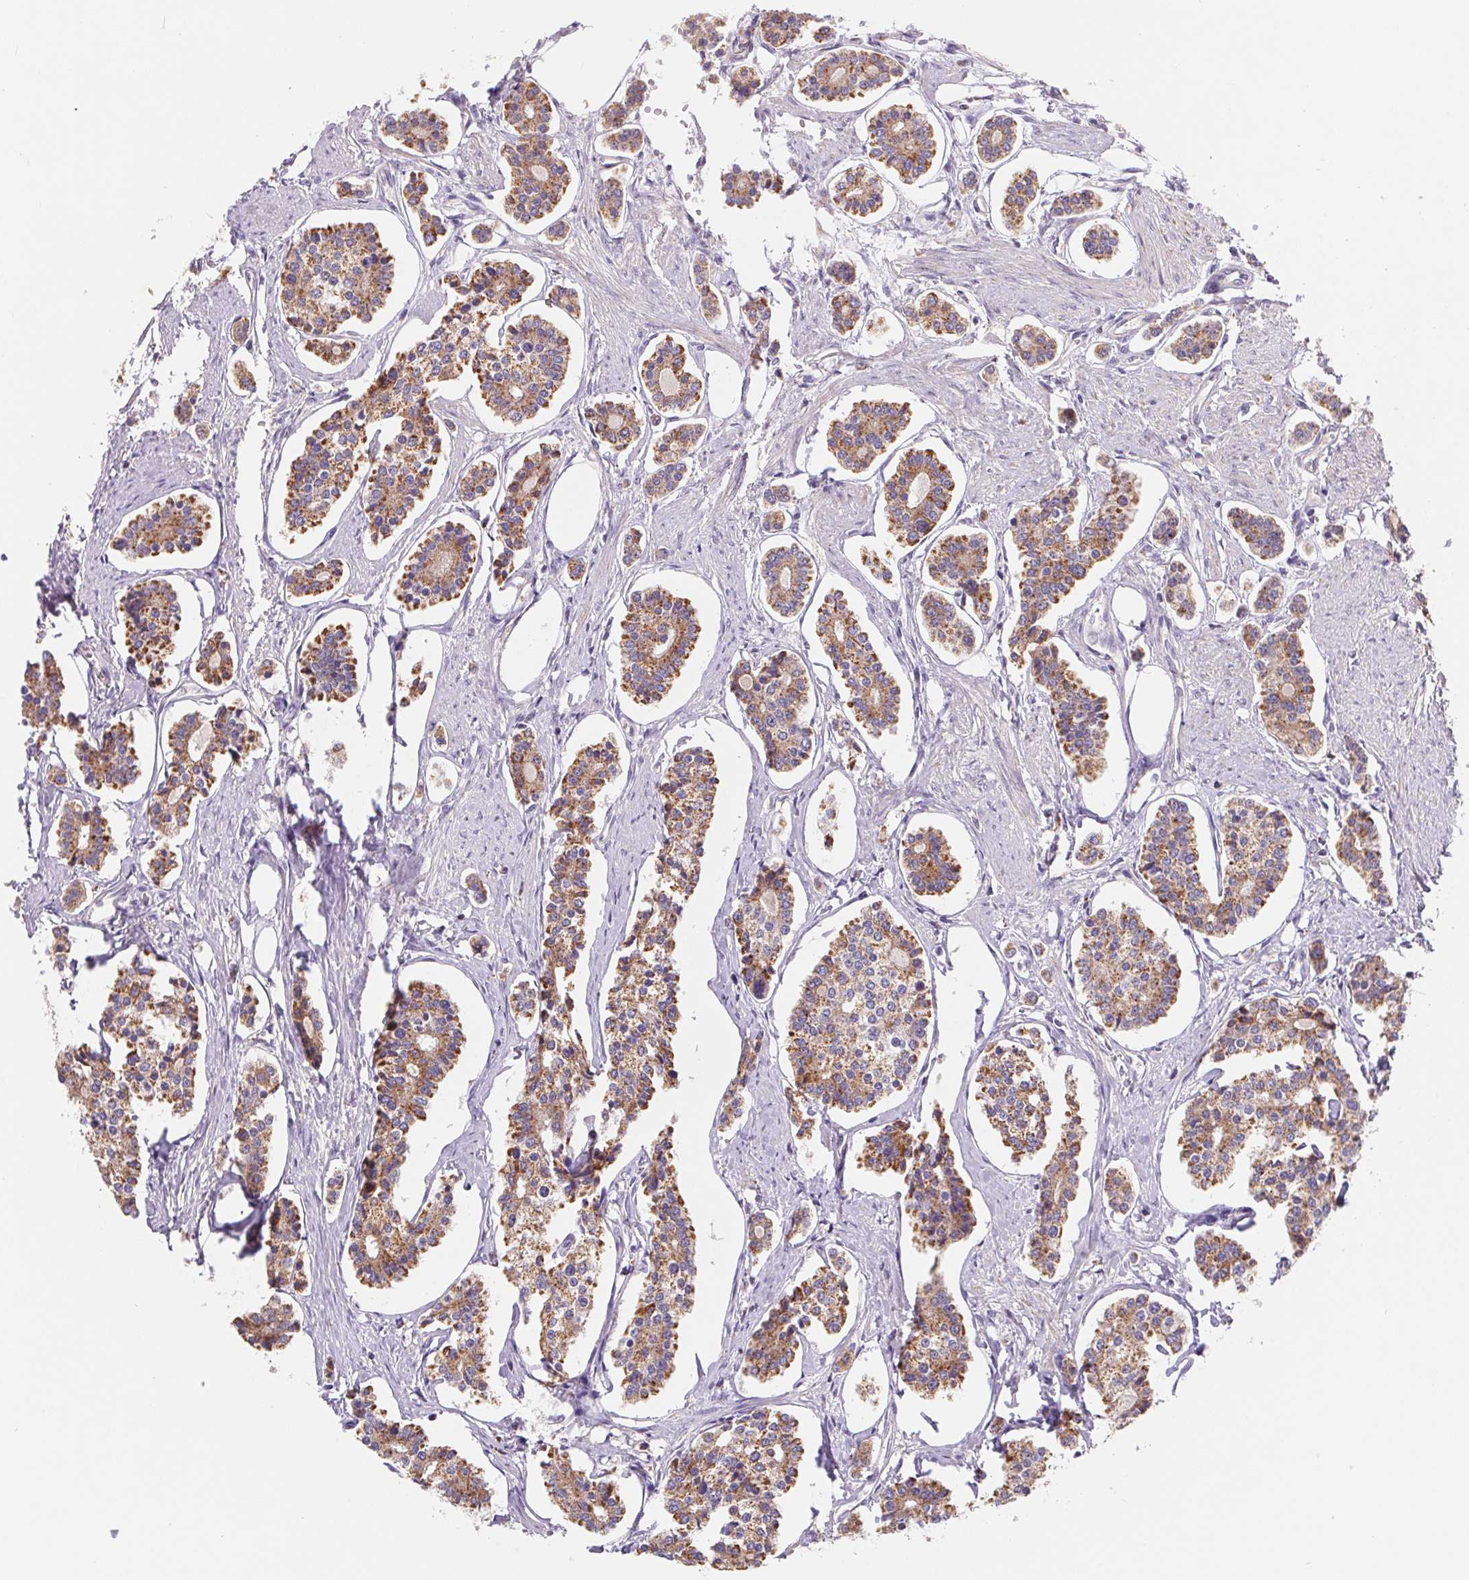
{"staining": {"intensity": "moderate", "quantity": ">75%", "location": "cytoplasmic/membranous"}, "tissue": "carcinoid", "cell_type": "Tumor cells", "image_type": "cancer", "snomed": [{"axis": "morphology", "description": "Carcinoid, malignant, NOS"}, {"axis": "topography", "description": "Small intestine"}], "caption": "The histopathology image demonstrates a brown stain indicating the presence of a protein in the cytoplasmic/membranous of tumor cells in malignant carcinoid.", "gene": "EMC6", "patient": {"sex": "female", "age": 65}}